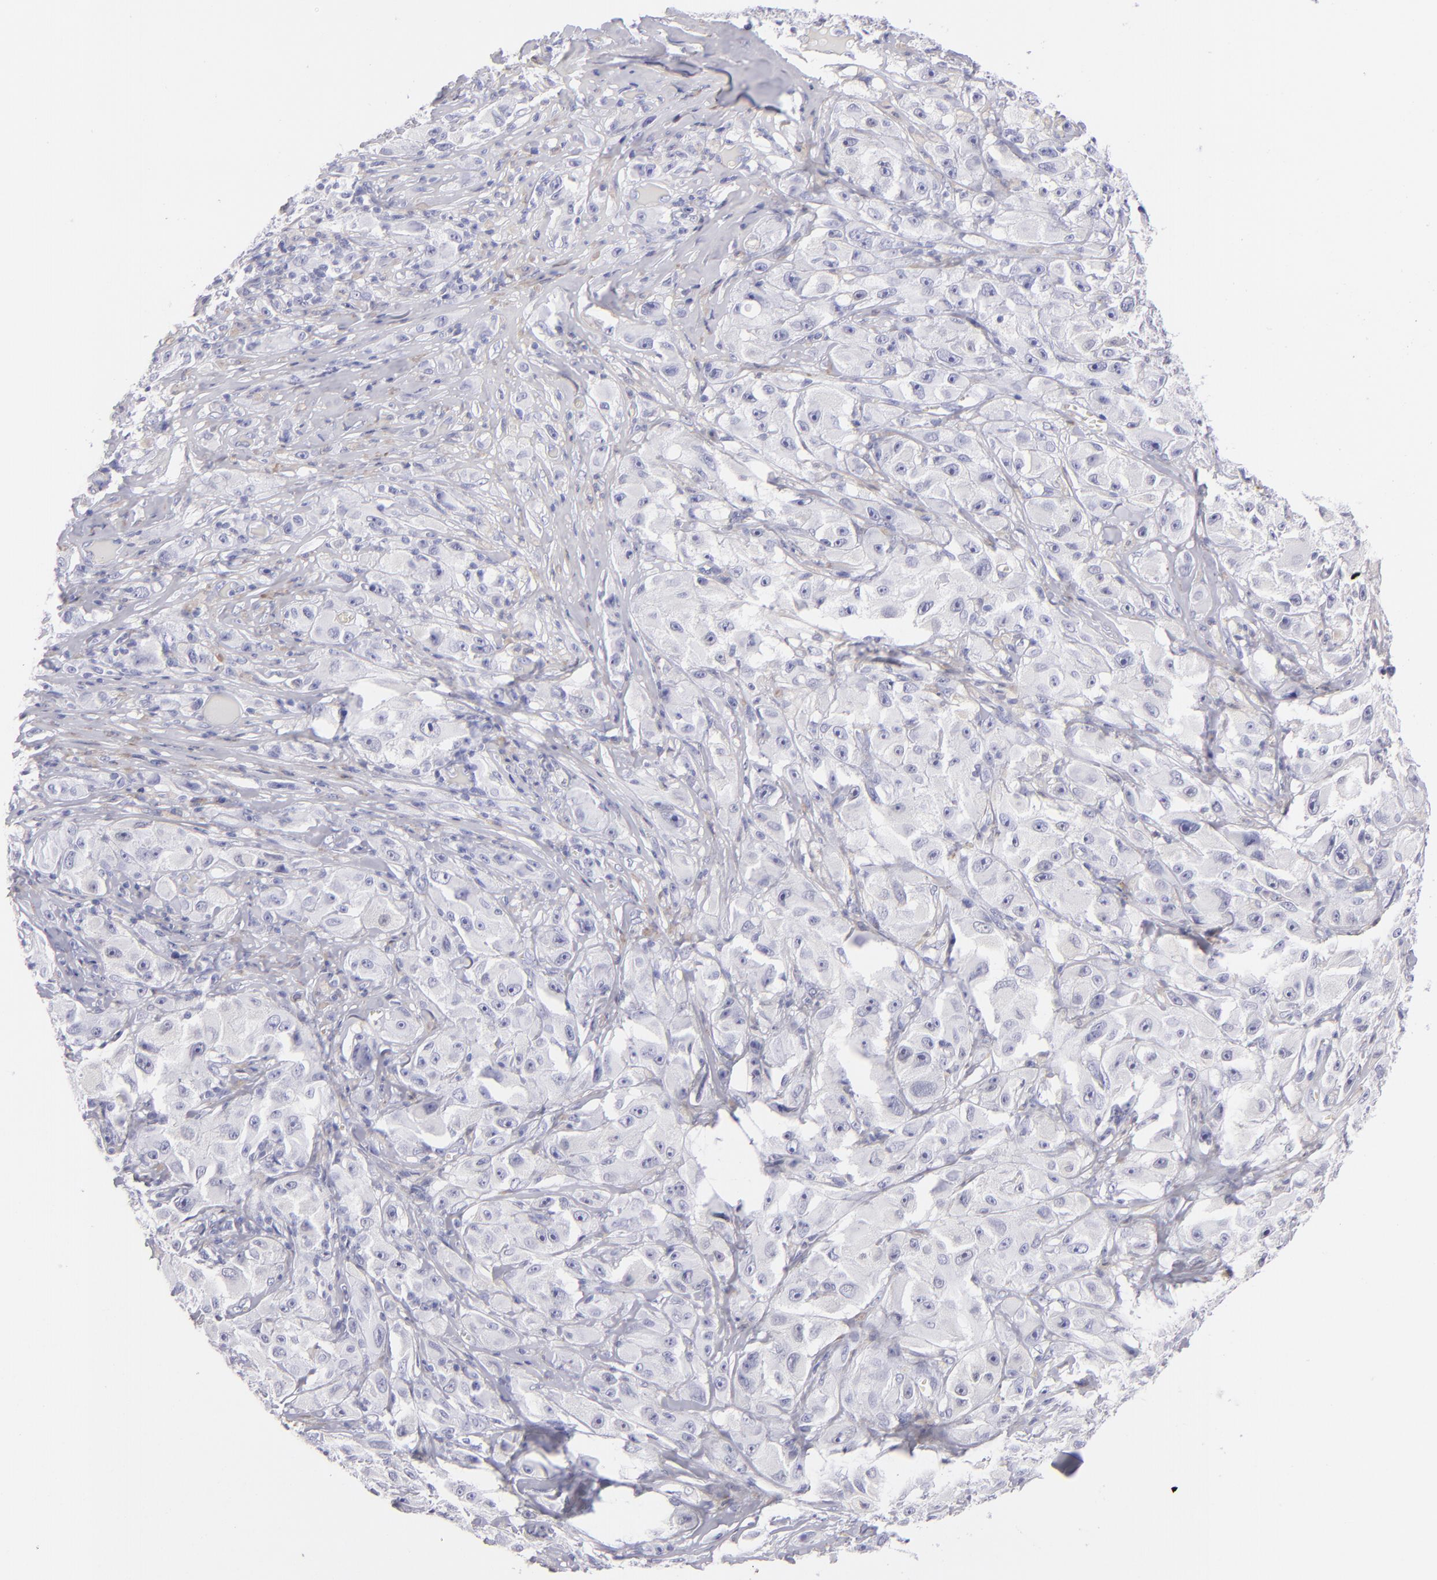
{"staining": {"intensity": "negative", "quantity": "none", "location": "none"}, "tissue": "melanoma", "cell_type": "Tumor cells", "image_type": "cancer", "snomed": [{"axis": "morphology", "description": "Malignant melanoma, NOS"}, {"axis": "topography", "description": "Skin"}], "caption": "Melanoma was stained to show a protein in brown. There is no significant positivity in tumor cells.", "gene": "PRPH", "patient": {"sex": "male", "age": 56}}